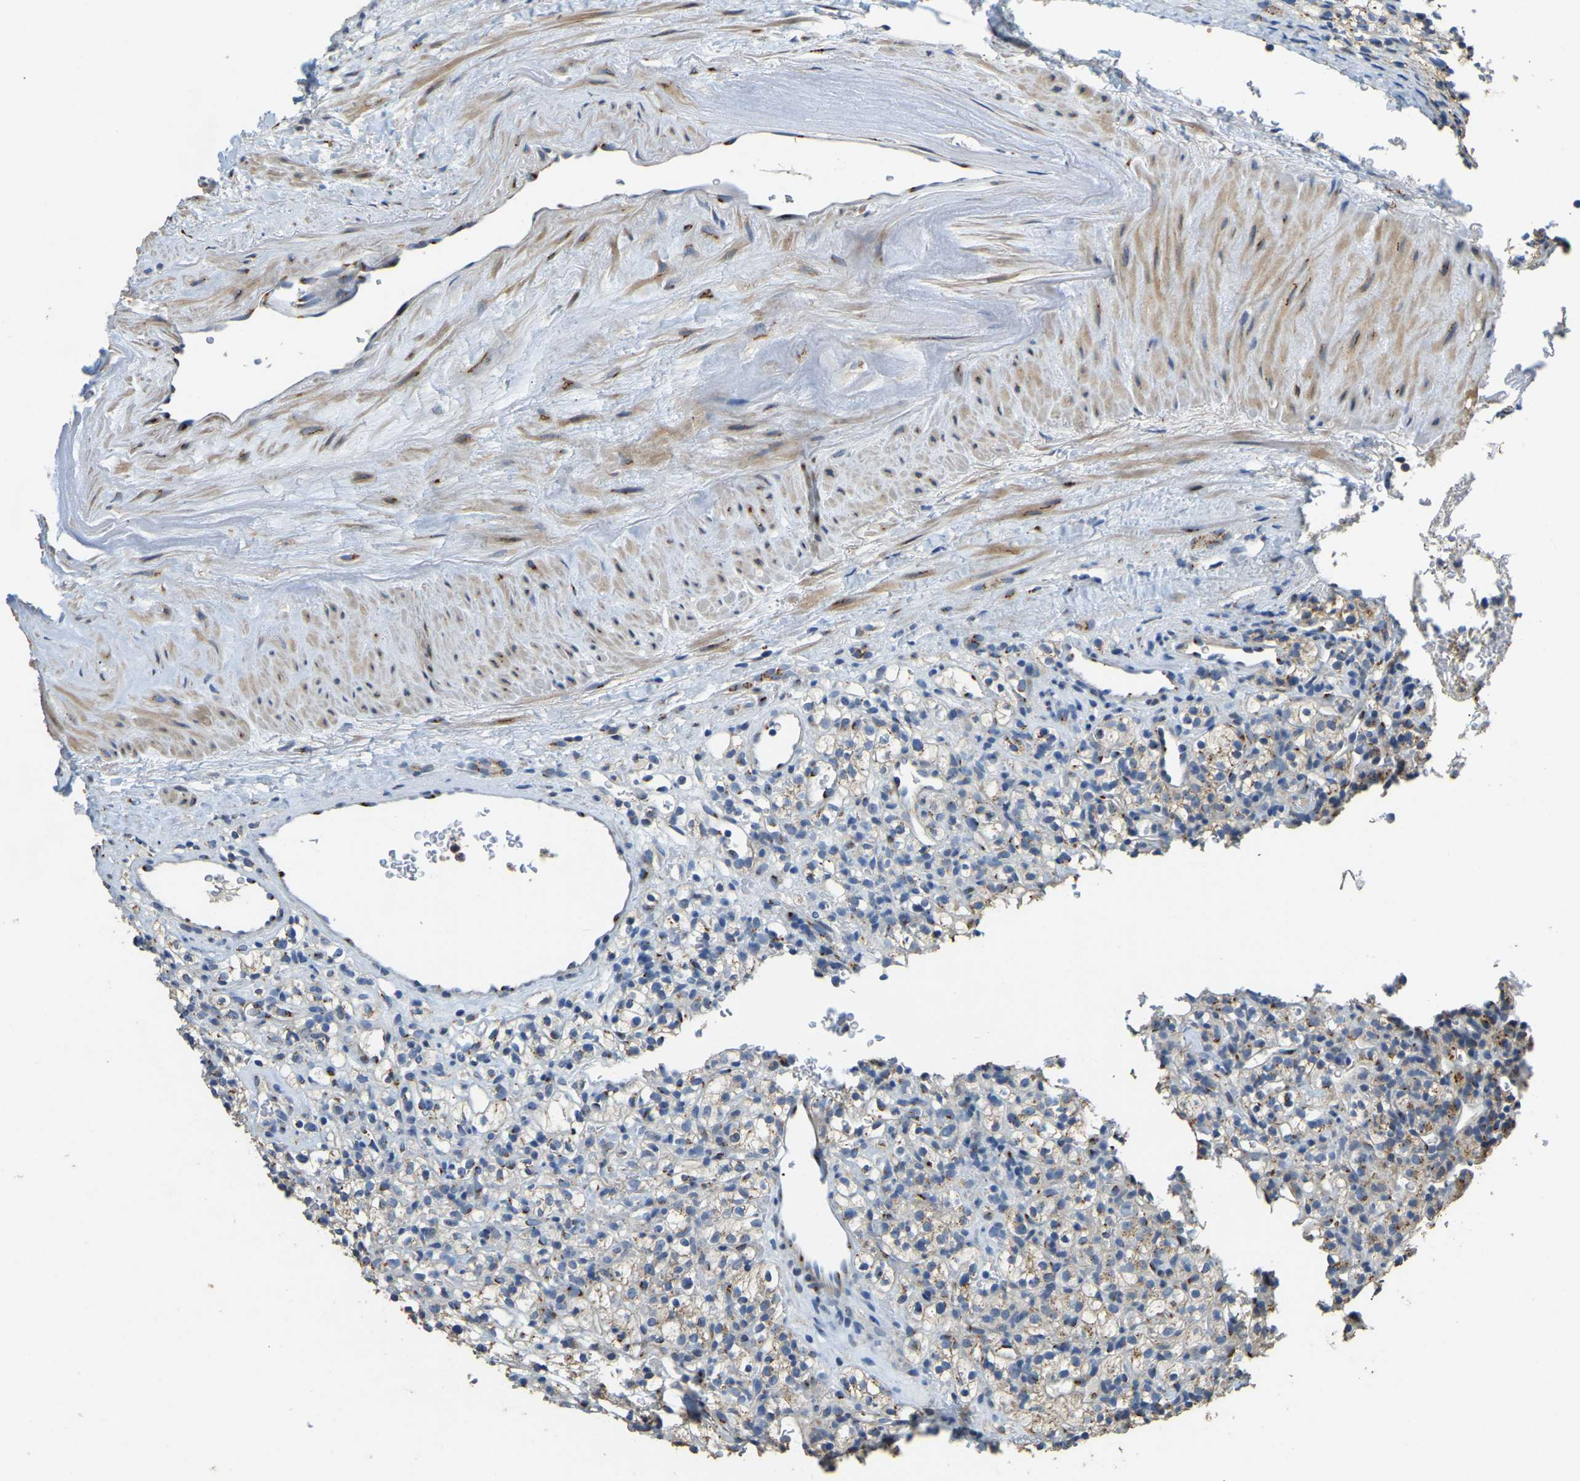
{"staining": {"intensity": "weak", "quantity": "<25%", "location": "cytoplasmic/membranous"}, "tissue": "renal cancer", "cell_type": "Tumor cells", "image_type": "cancer", "snomed": [{"axis": "morphology", "description": "Normal tissue, NOS"}, {"axis": "morphology", "description": "Adenocarcinoma, NOS"}, {"axis": "topography", "description": "Kidney"}], "caption": "Human renal cancer (adenocarcinoma) stained for a protein using IHC reveals no expression in tumor cells.", "gene": "FAM174A", "patient": {"sex": "female", "age": 72}}